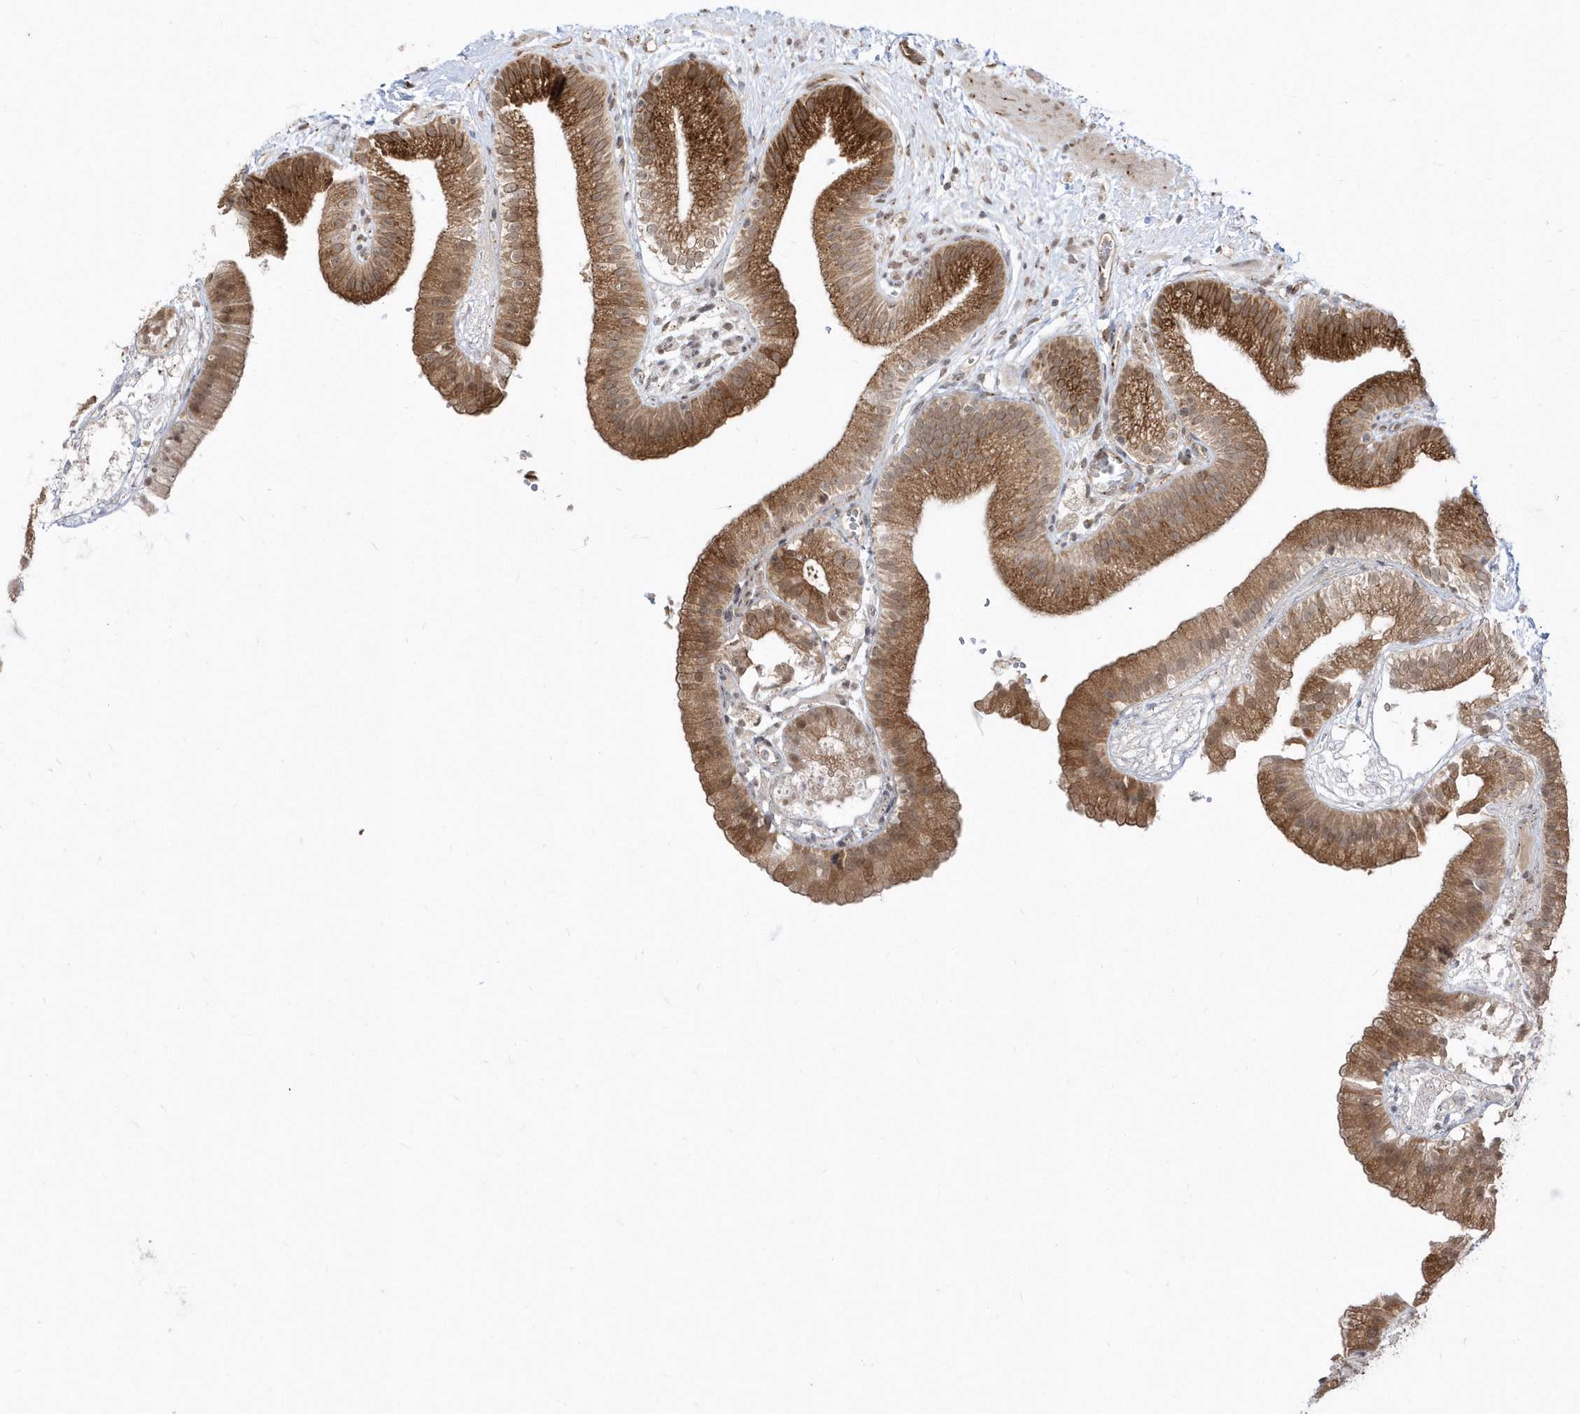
{"staining": {"intensity": "strong", "quantity": ">75%", "location": "cytoplasmic/membranous"}, "tissue": "gallbladder", "cell_type": "Glandular cells", "image_type": "normal", "snomed": [{"axis": "morphology", "description": "Normal tissue, NOS"}, {"axis": "topography", "description": "Gallbladder"}], "caption": "A brown stain shows strong cytoplasmic/membranous expression of a protein in glandular cells of normal human gallbladder. The staining was performed using DAB, with brown indicating positive protein expression. Nuclei are stained blue with hematoxylin.", "gene": "EPC2", "patient": {"sex": "male", "age": 55}}